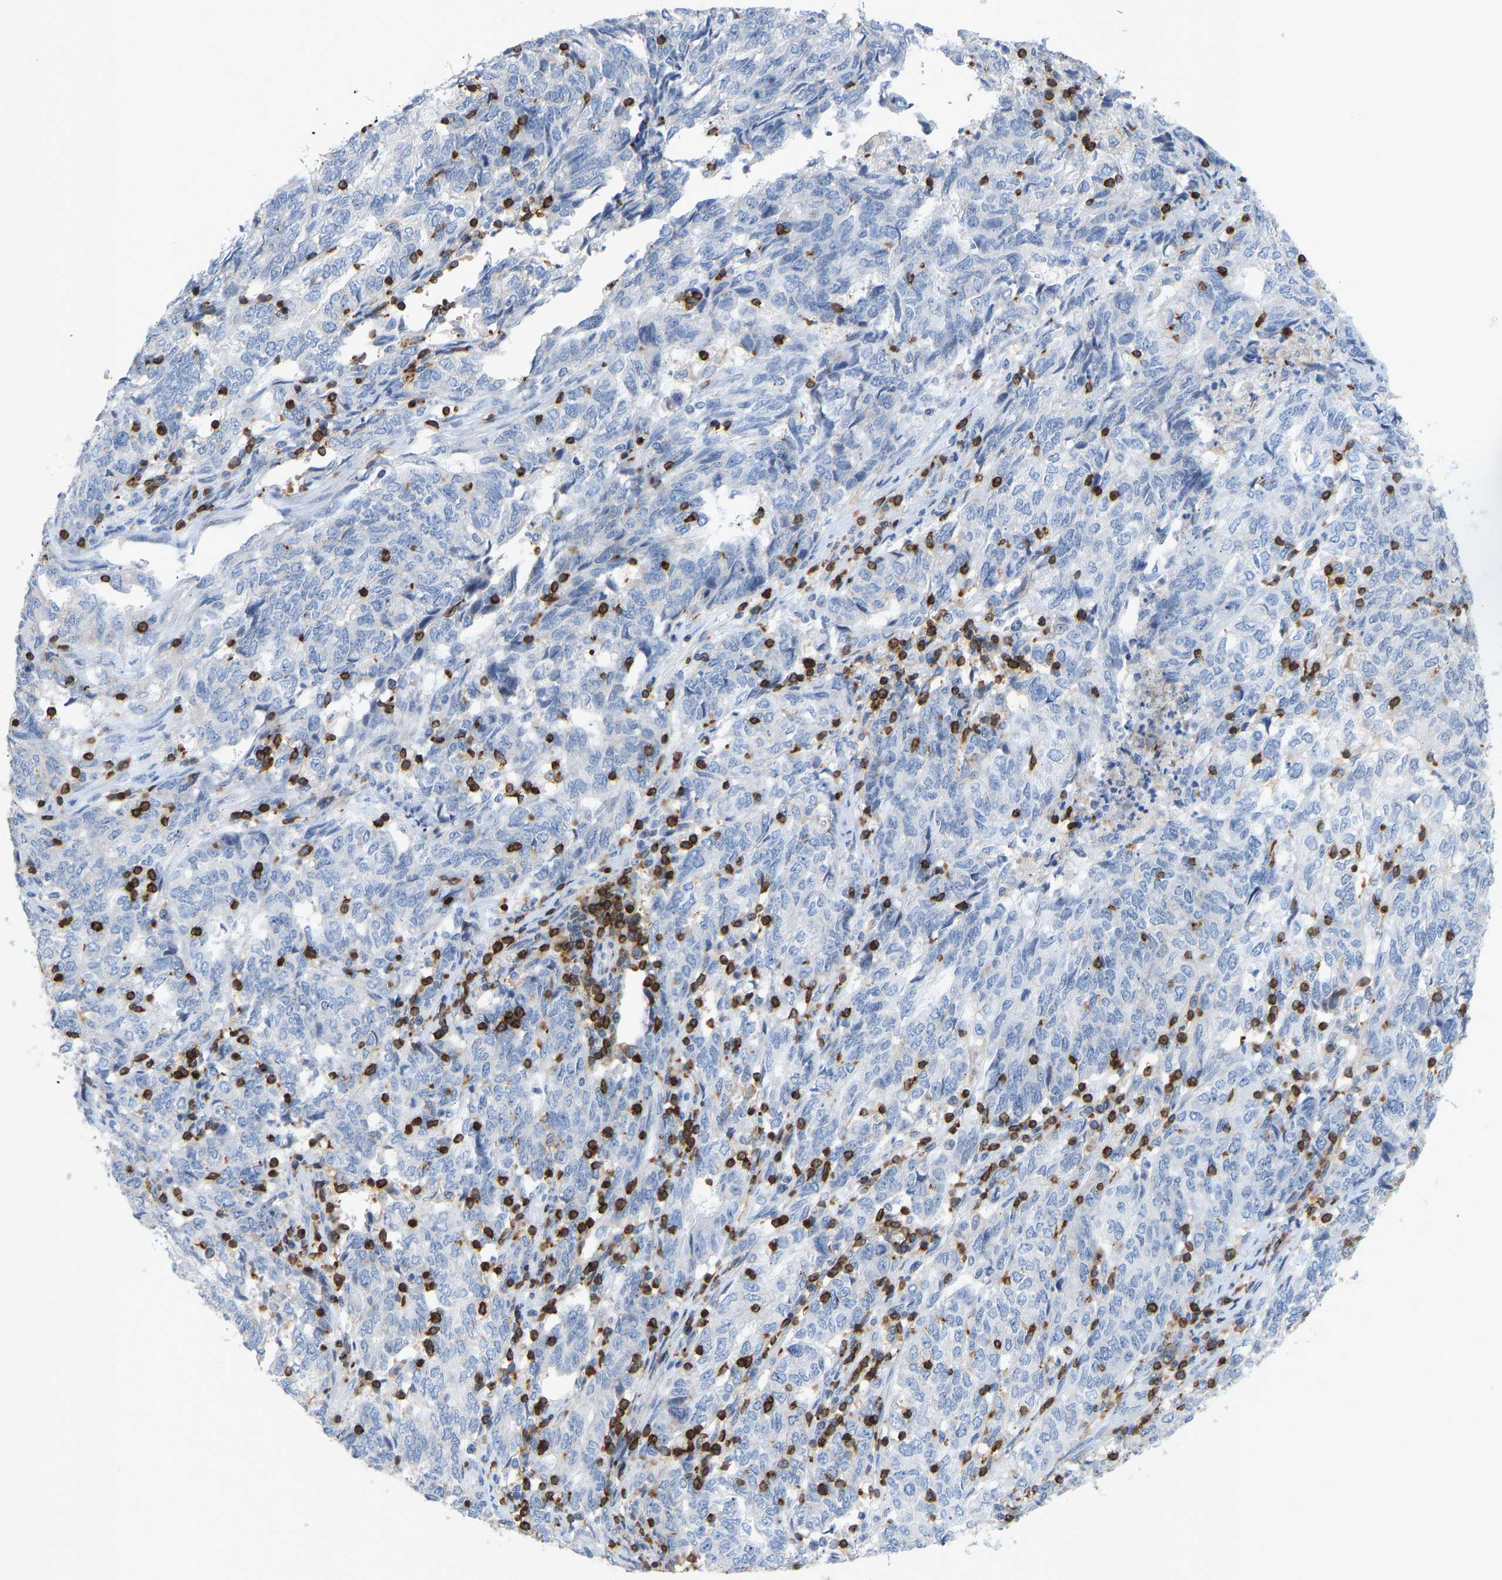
{"staining": {"intensity": "negative", "quantity": "none", "location": "none"}, "tissue": "endometrial cancer", "cell_type": "Tumor cells", "image_type": "cancer", "snomed": [{"axis": "morphology", "description": "Adenocarcinoma, NOS"}, {"axis": "topography", "description": "Endometrium"}], "caption": "Endometrial cancer stained for a protein using immunohistochemistry (IHC) exhibits no positivity tumor cells.", "gene": "EVL", "patient": {"sex": "female", "age": 80}}